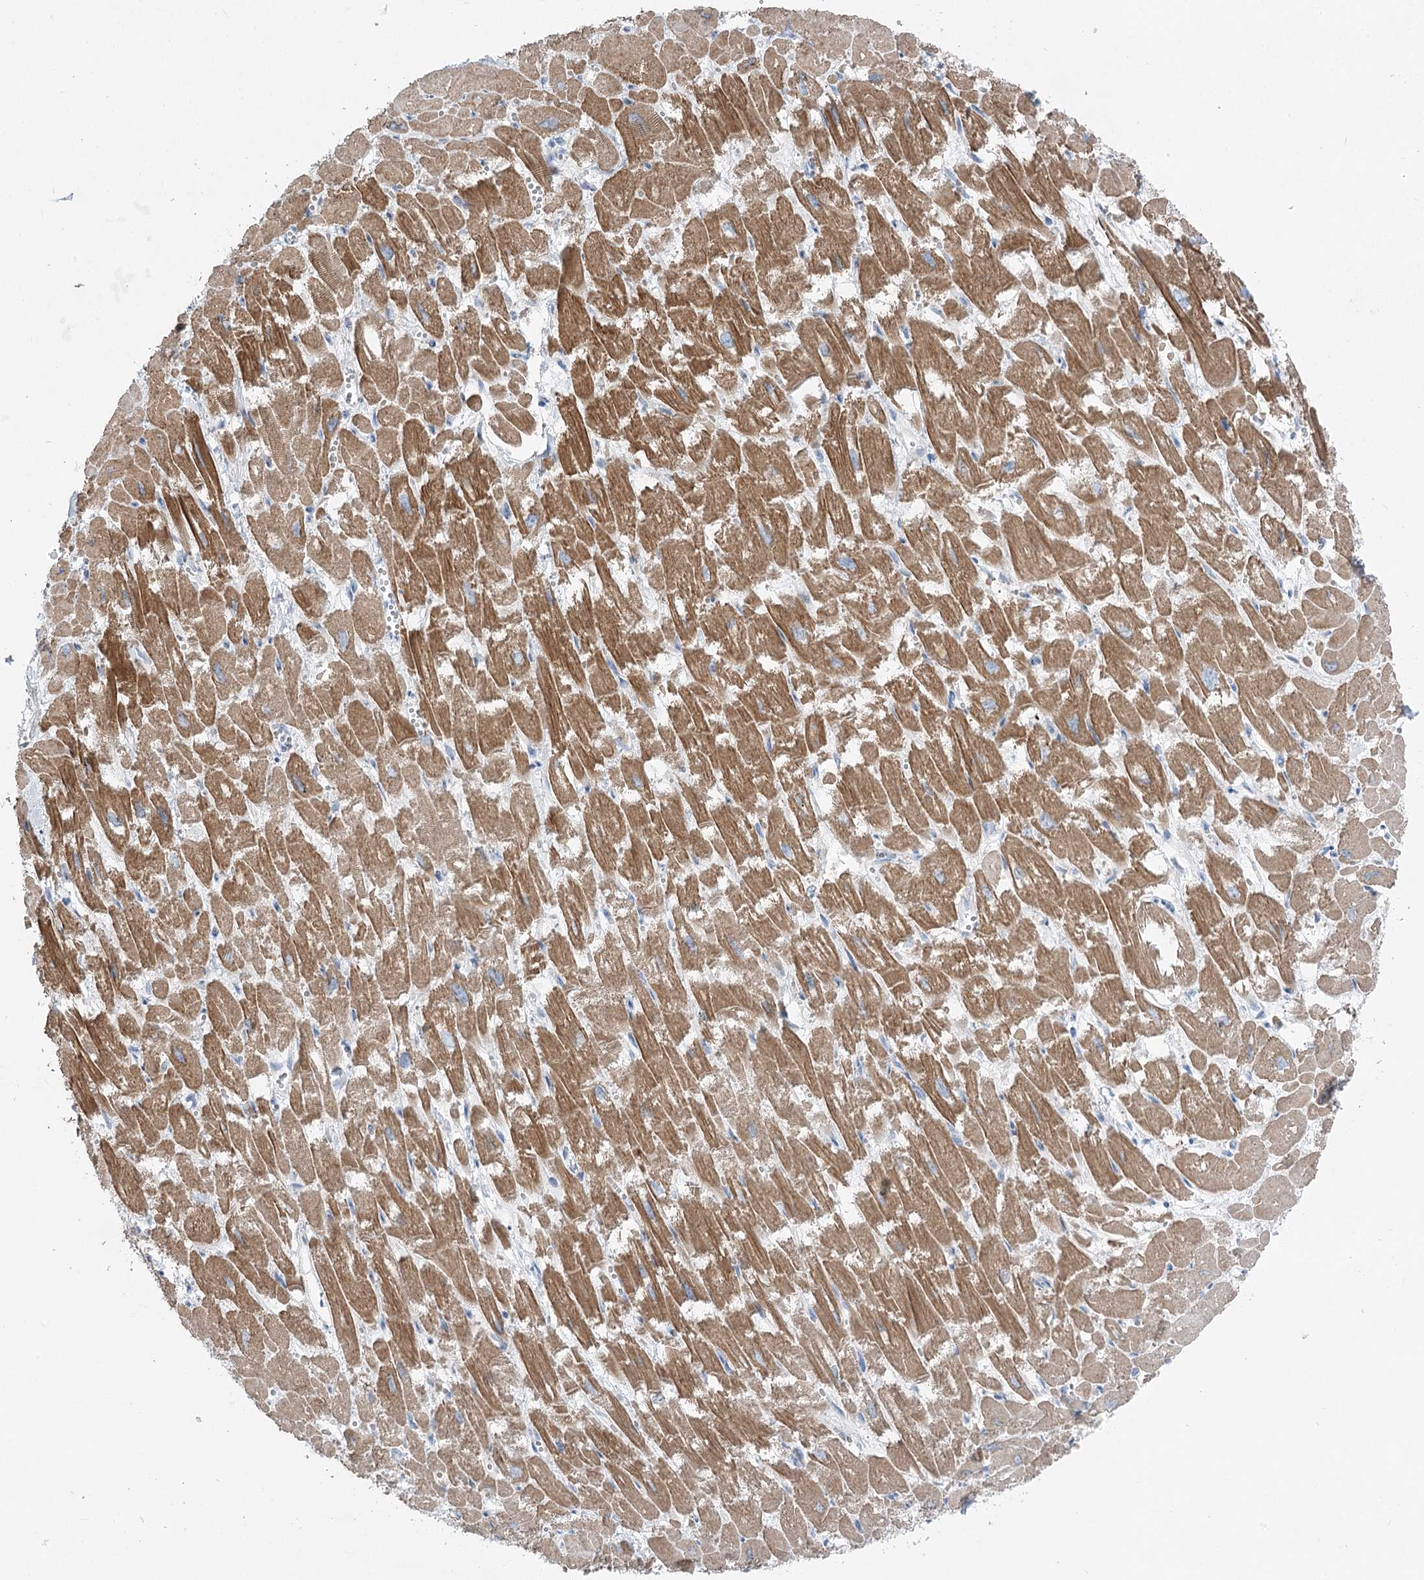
{"staining": {"intensity": "moderate", "quantity": "25%-75%", "location": "cytoplasmic/membranous"}, "tissue": "heart muscle", "cell_type": "Cardiomyocytes", "image_type": "normal", "snomed": [{"axis": "morphology", "description": "Normal tissue, NOS"}, {"axis": "topography", "description": "Heart"}], "caption": "Heart muscle stained for a protein (brown) exhibits moderate cytoplasmic/membranous positive expression in about 25%-75% of cardiomyocytes.", "gene": "POGLUT1", "patient": {"sex": "male", "age": 54}}